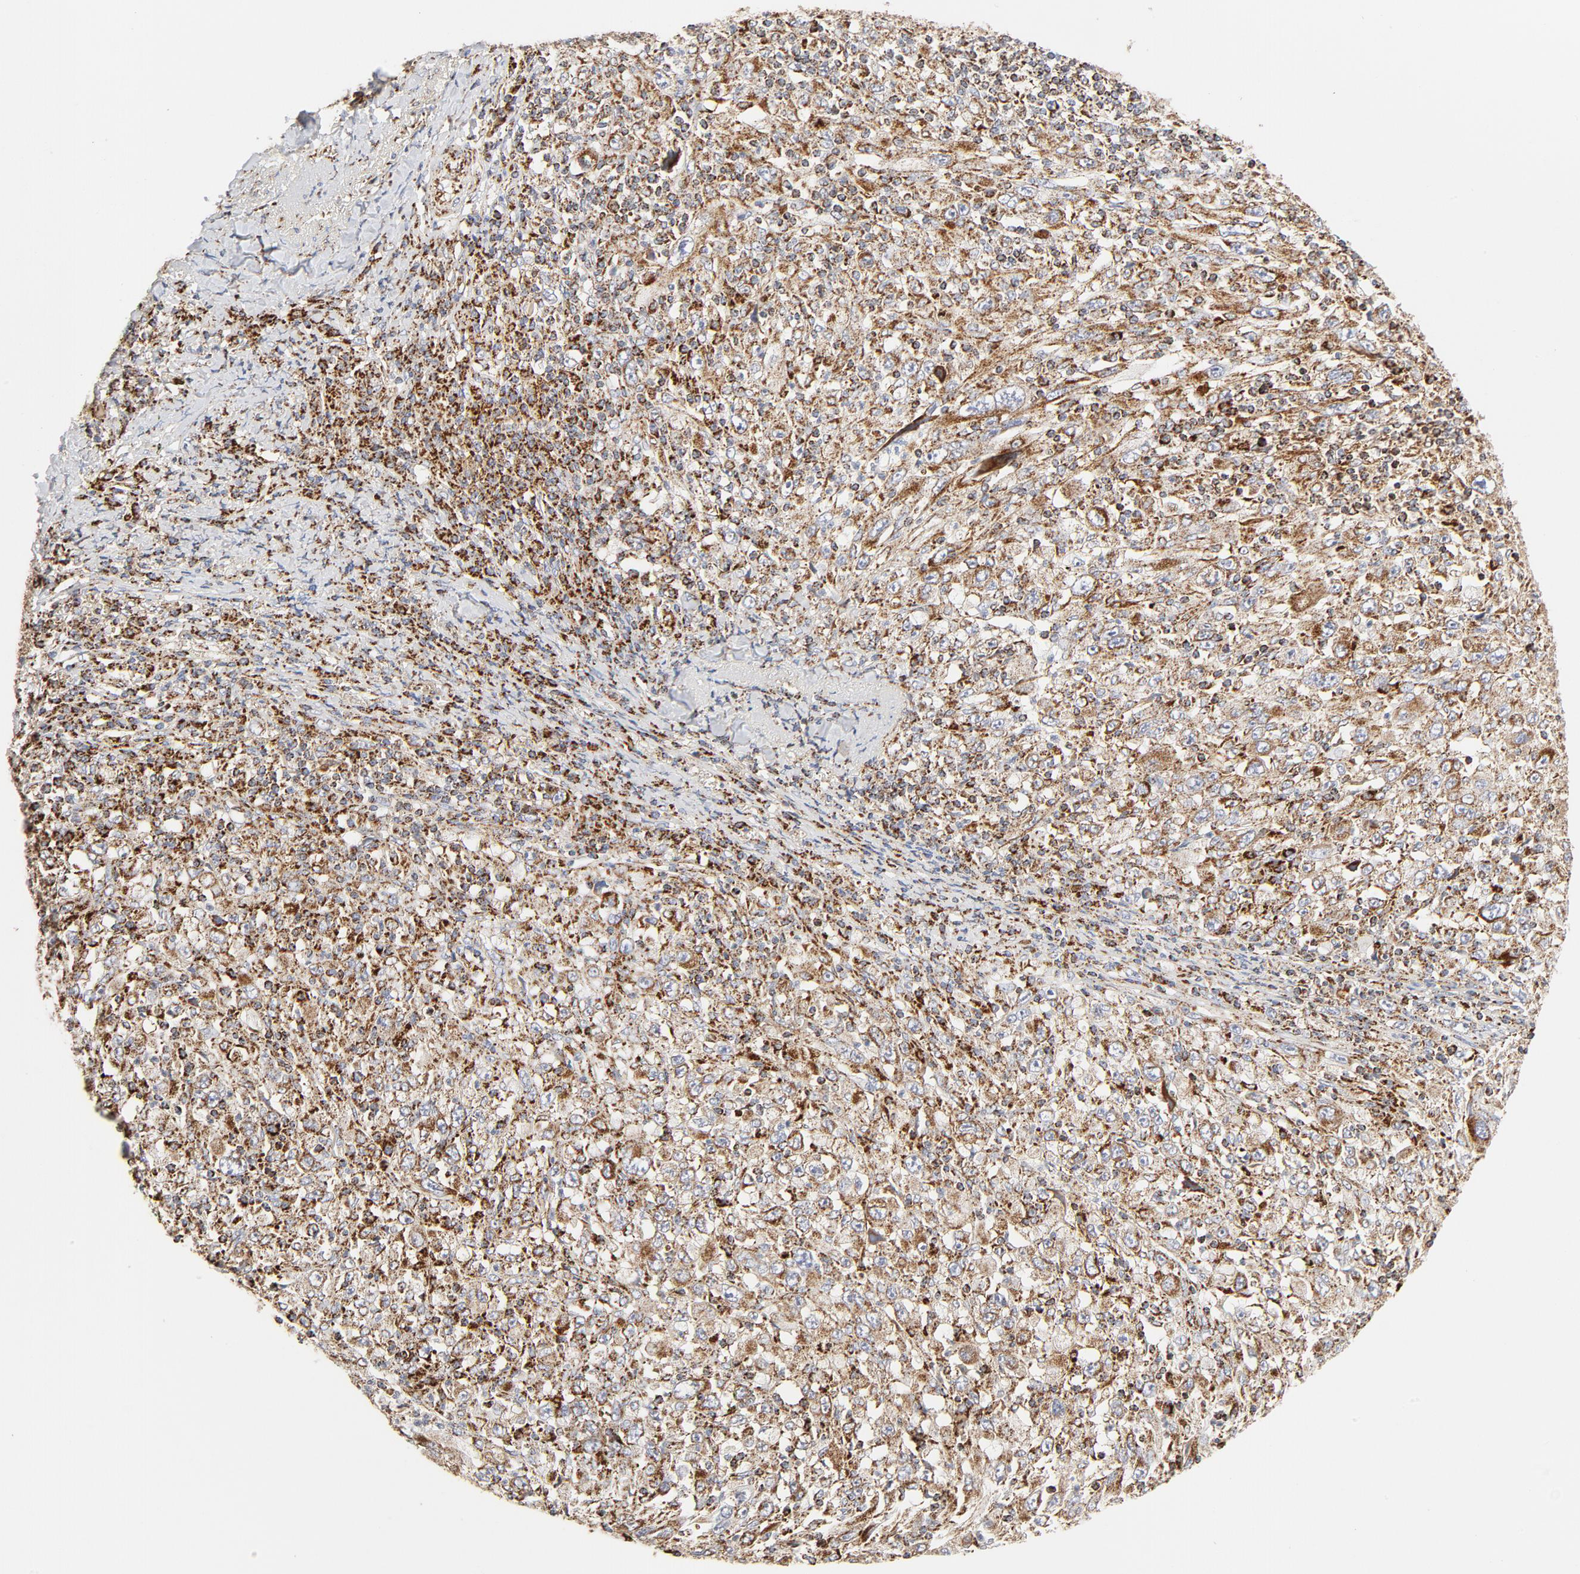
{"staining": {"intensity": "strong", "quantity": ">75%", "location": "cytoplasmic/membranous"}, "tissue": "melanoma", "cell_type": "Tumor cells", "image_type": "cancer", "snomed": [{"axis": "morphology", "description": "Malignant melanoma, Metastatic site"}, {"axis": "topography", "description": "Skin"}], "caption": "Protein staining of melanoma tissue reveals strong cytoplasmic/membranous positivity in approximately >75% of tumor cells.", "gene": "PCNX4", "patient": {"sex": "female", "age": 56}}